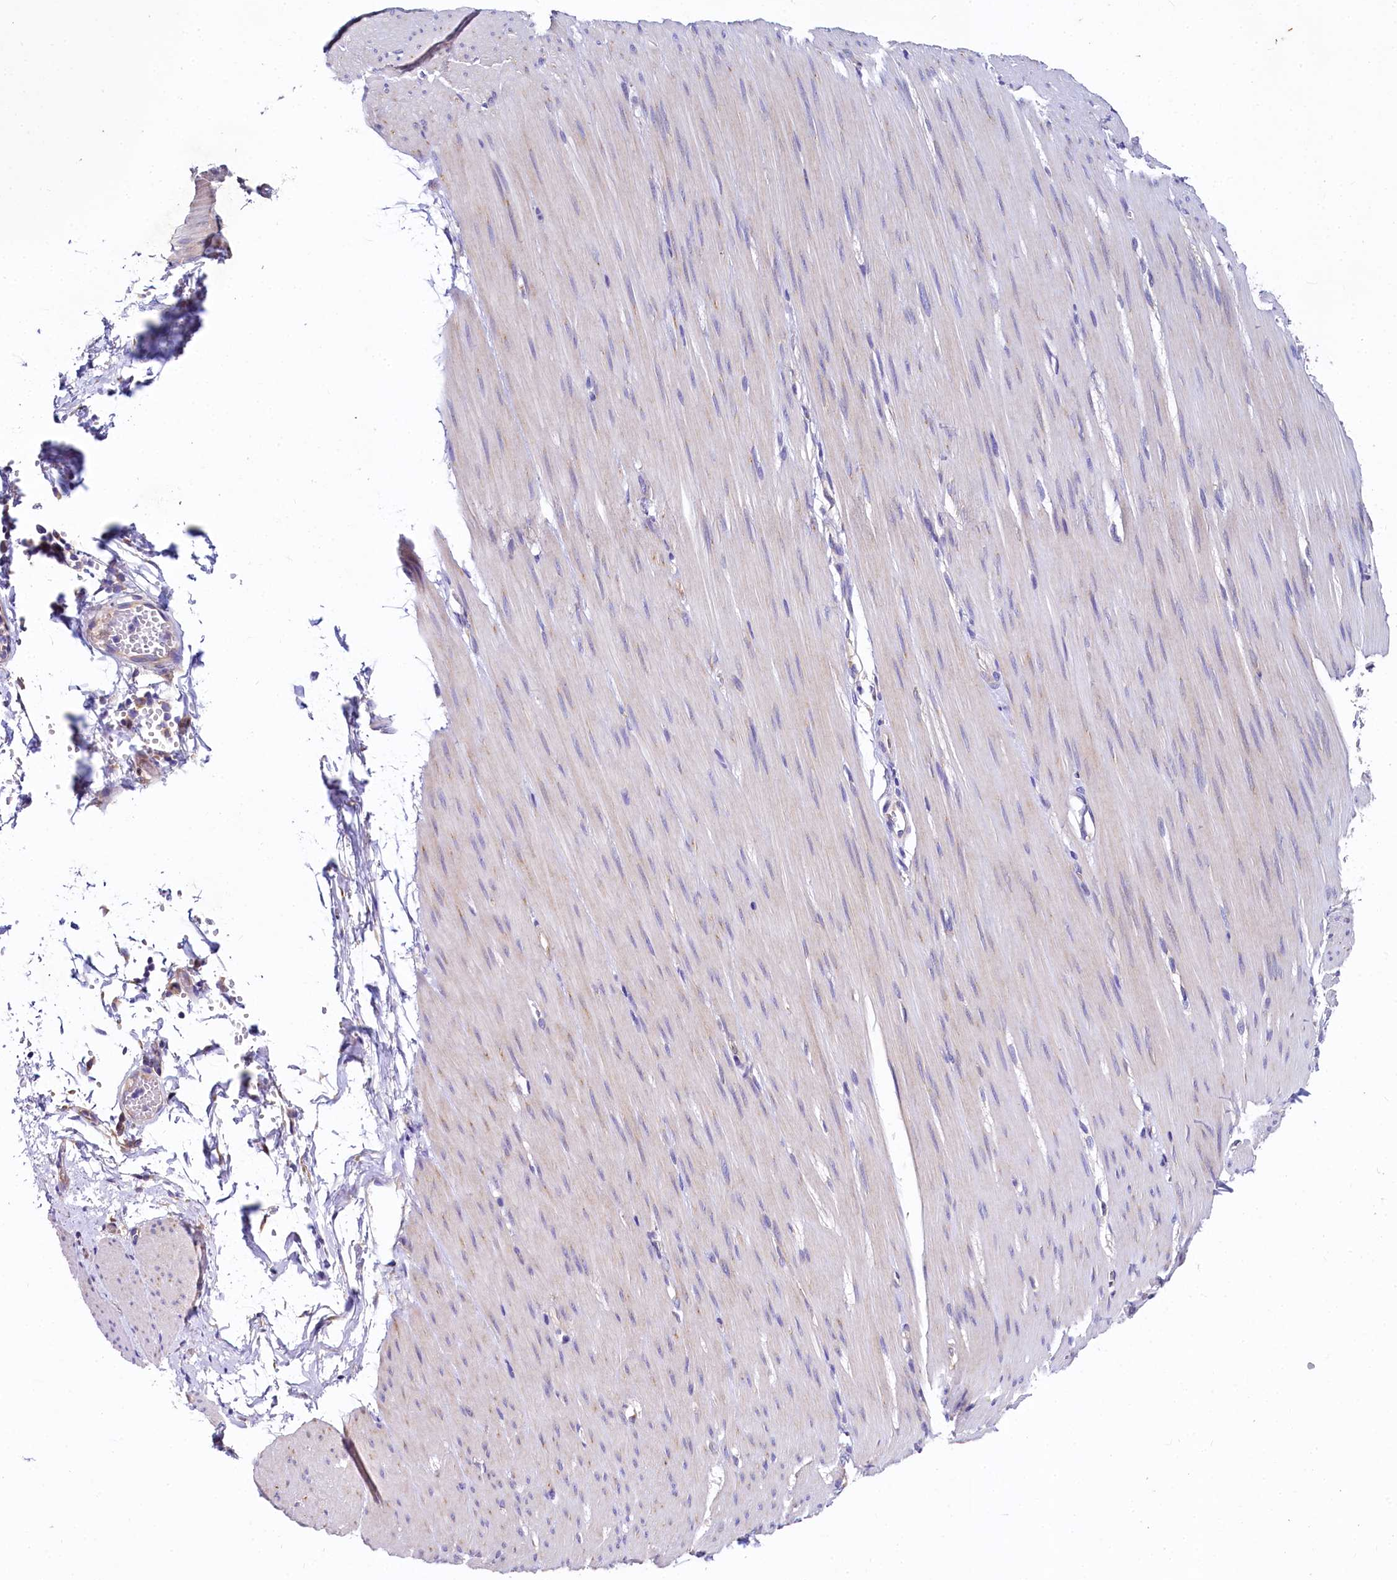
{"staining": {"intensity": "negative", "quantity": "none", "location": "none"}, "tissue": "smooth muscle", "cell_type": "Smooth muscle cells", "image_type": "normal", "snomed": [{"axis": "morphology", "description": "Normal tissue, NOS"}, {"axis": "morphology", "description": "Adenocarcinoma, NOS"}, {"axis": "topography", "description": "Colon"}, {"axis": "topography", "description": "Peripheral nerve tissue"}], "caption": "DAB immunohistochemical staining of unremarkable human smooth muscle exhibits no significant staining in smooth muscle cells. Brightfield microscopy of immunohistochemistry (IHC) stained with DAB (brown) and hematoxylin (blue), captured at high magnification.", "gene": "QARS1", "patient": {"sex": "male", "age": 14}}